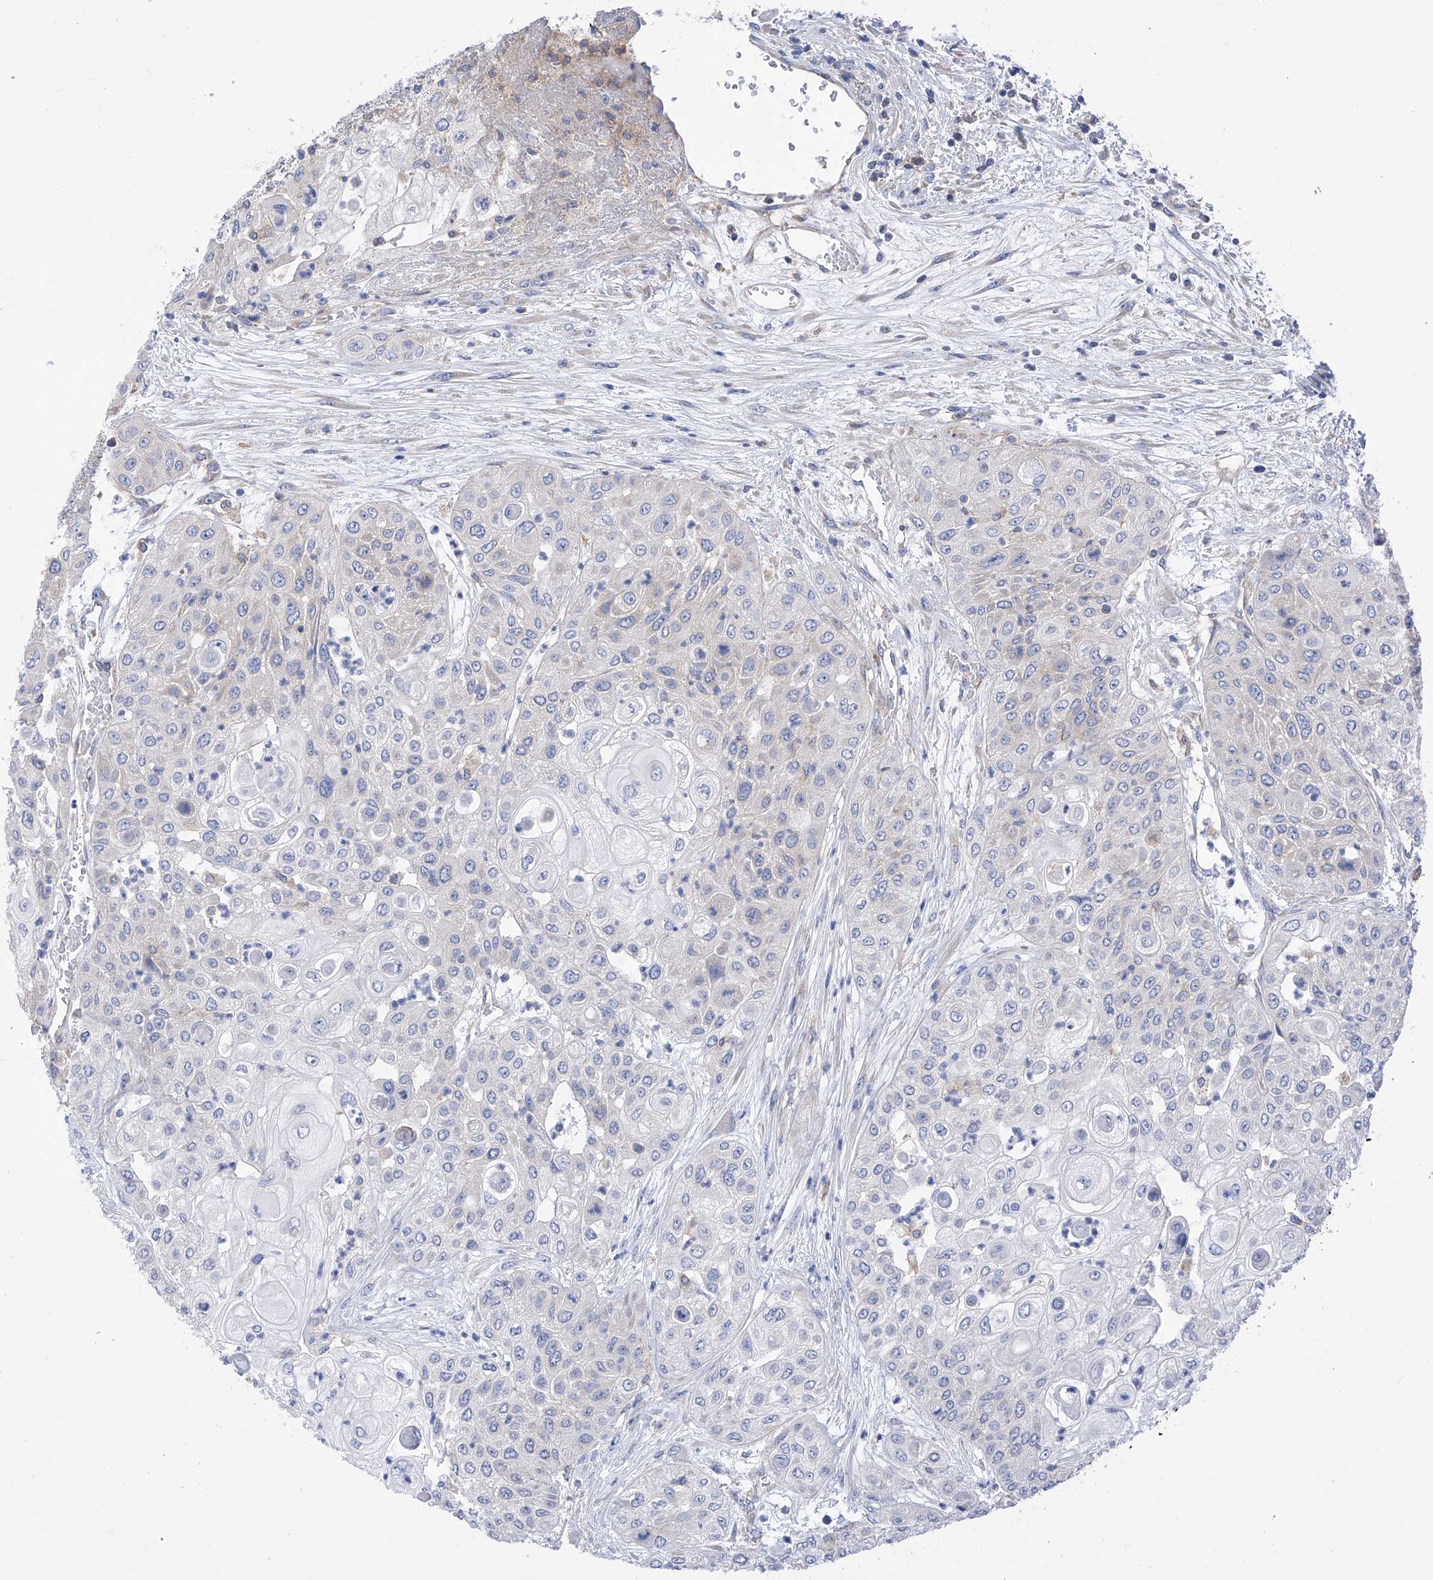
{"staining": {"intensity": "negative", "quantity": "none", "location": "none"}, "tissue": "urothelial cancer", "cell_type": "Tumor cells", "image_type": "cancer", "snomed": [{"axis": "morphology", "description": "Urothelial carcinoma, High grade"}, {"axis": "topography", "description": "Urinary bladder"}], "caption": "Histopathology image shows no significant protein expression in tumor cells of urothelial cancer.", "gene": "P2RX7", "patient": {"sex": "female", "age": 79}}